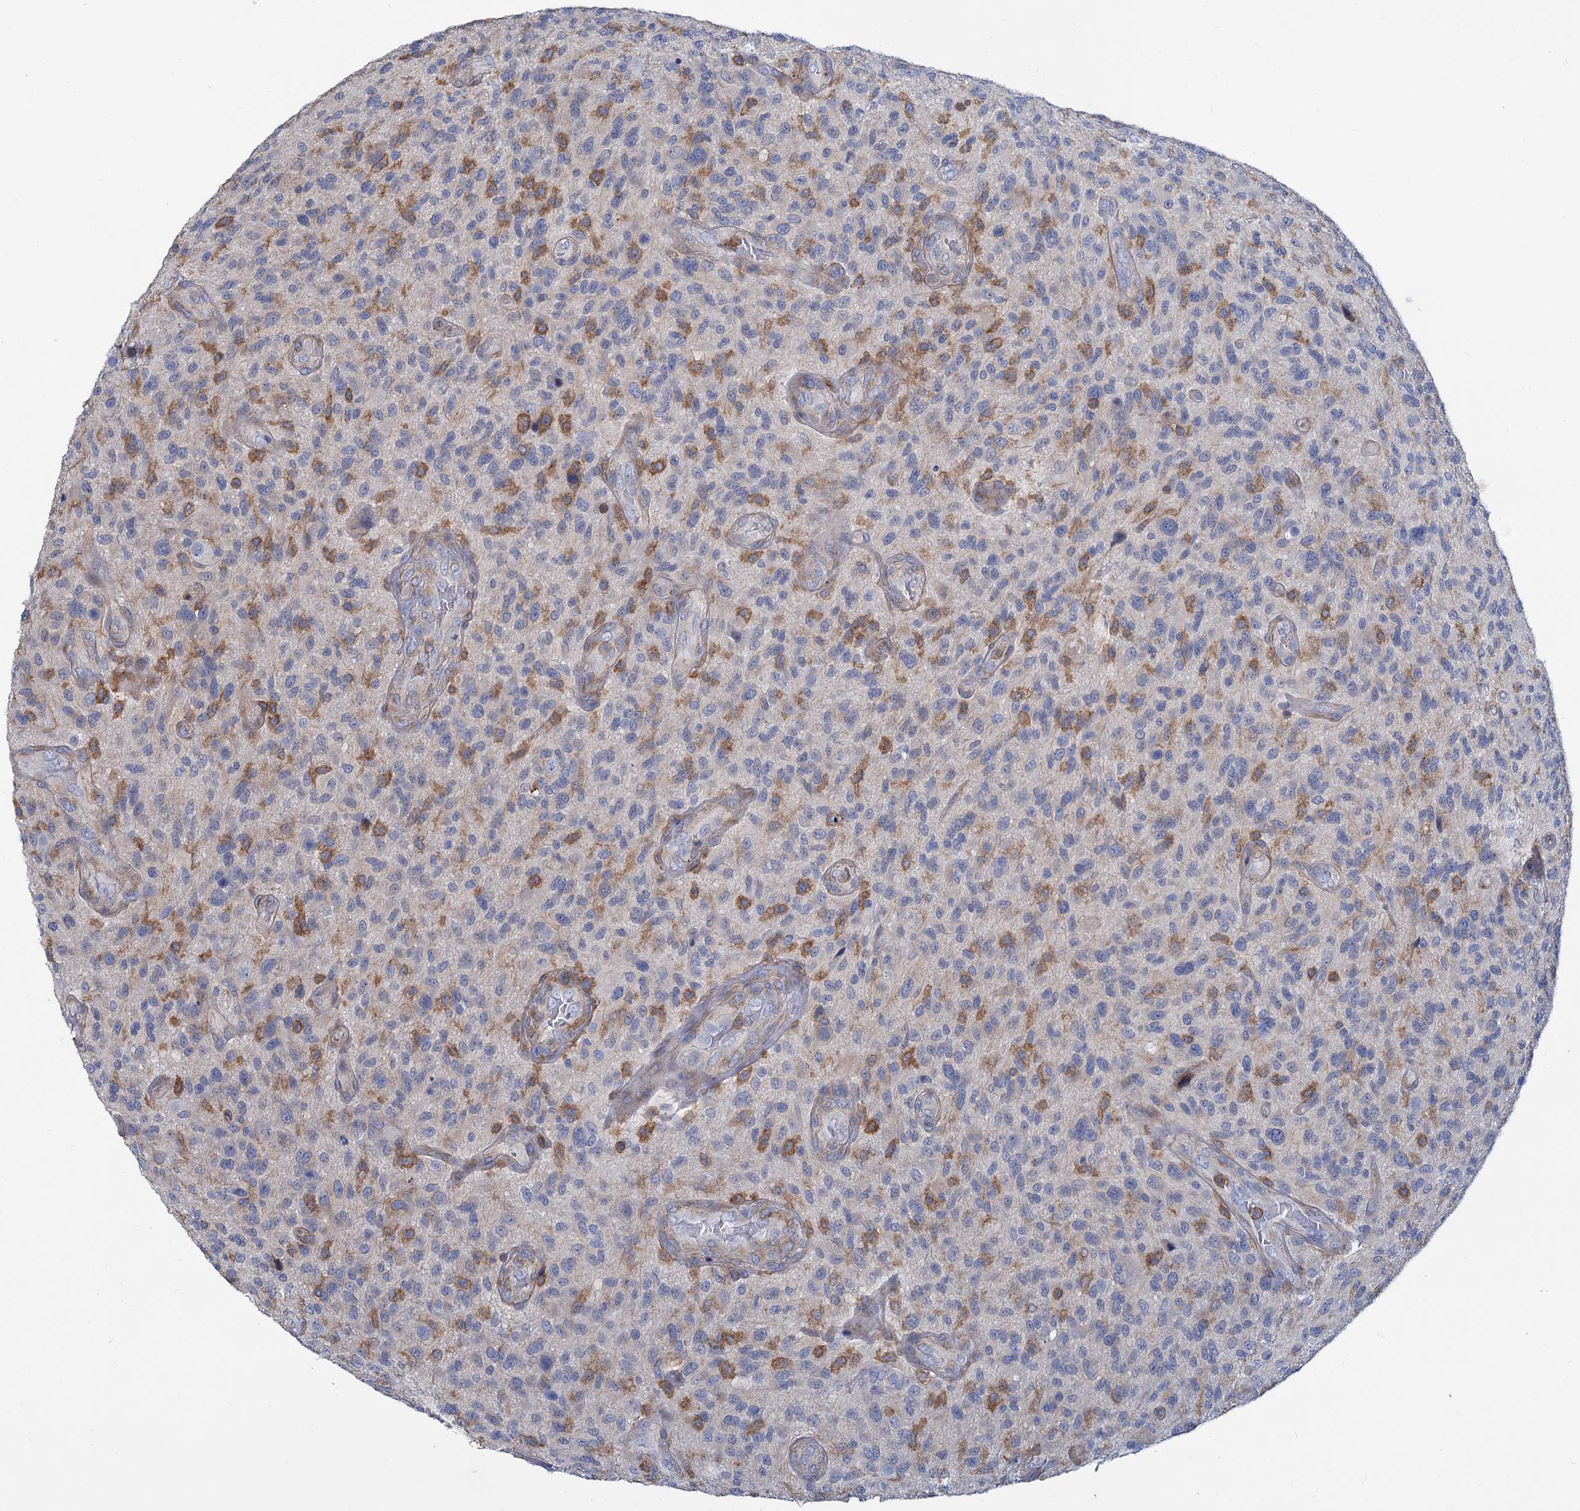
{"staining": {"intensity": "negative", "quantity": "none", "location": "none"}, "tissue": "glioma", "cell_type": "Tumor cells", "image_type": "cancer", "snomed": [{"axis": "morphology", "description": "Glioma, malignant, High grade"}, {"axis": "topography", "description": "Brain"}], "caption": "Histopathology image shows no significant protein staining in tumor cells of malignant glioma (high-grade).", "gene": "LRCH4", "patient": {"sex": "male", "age": 47}}